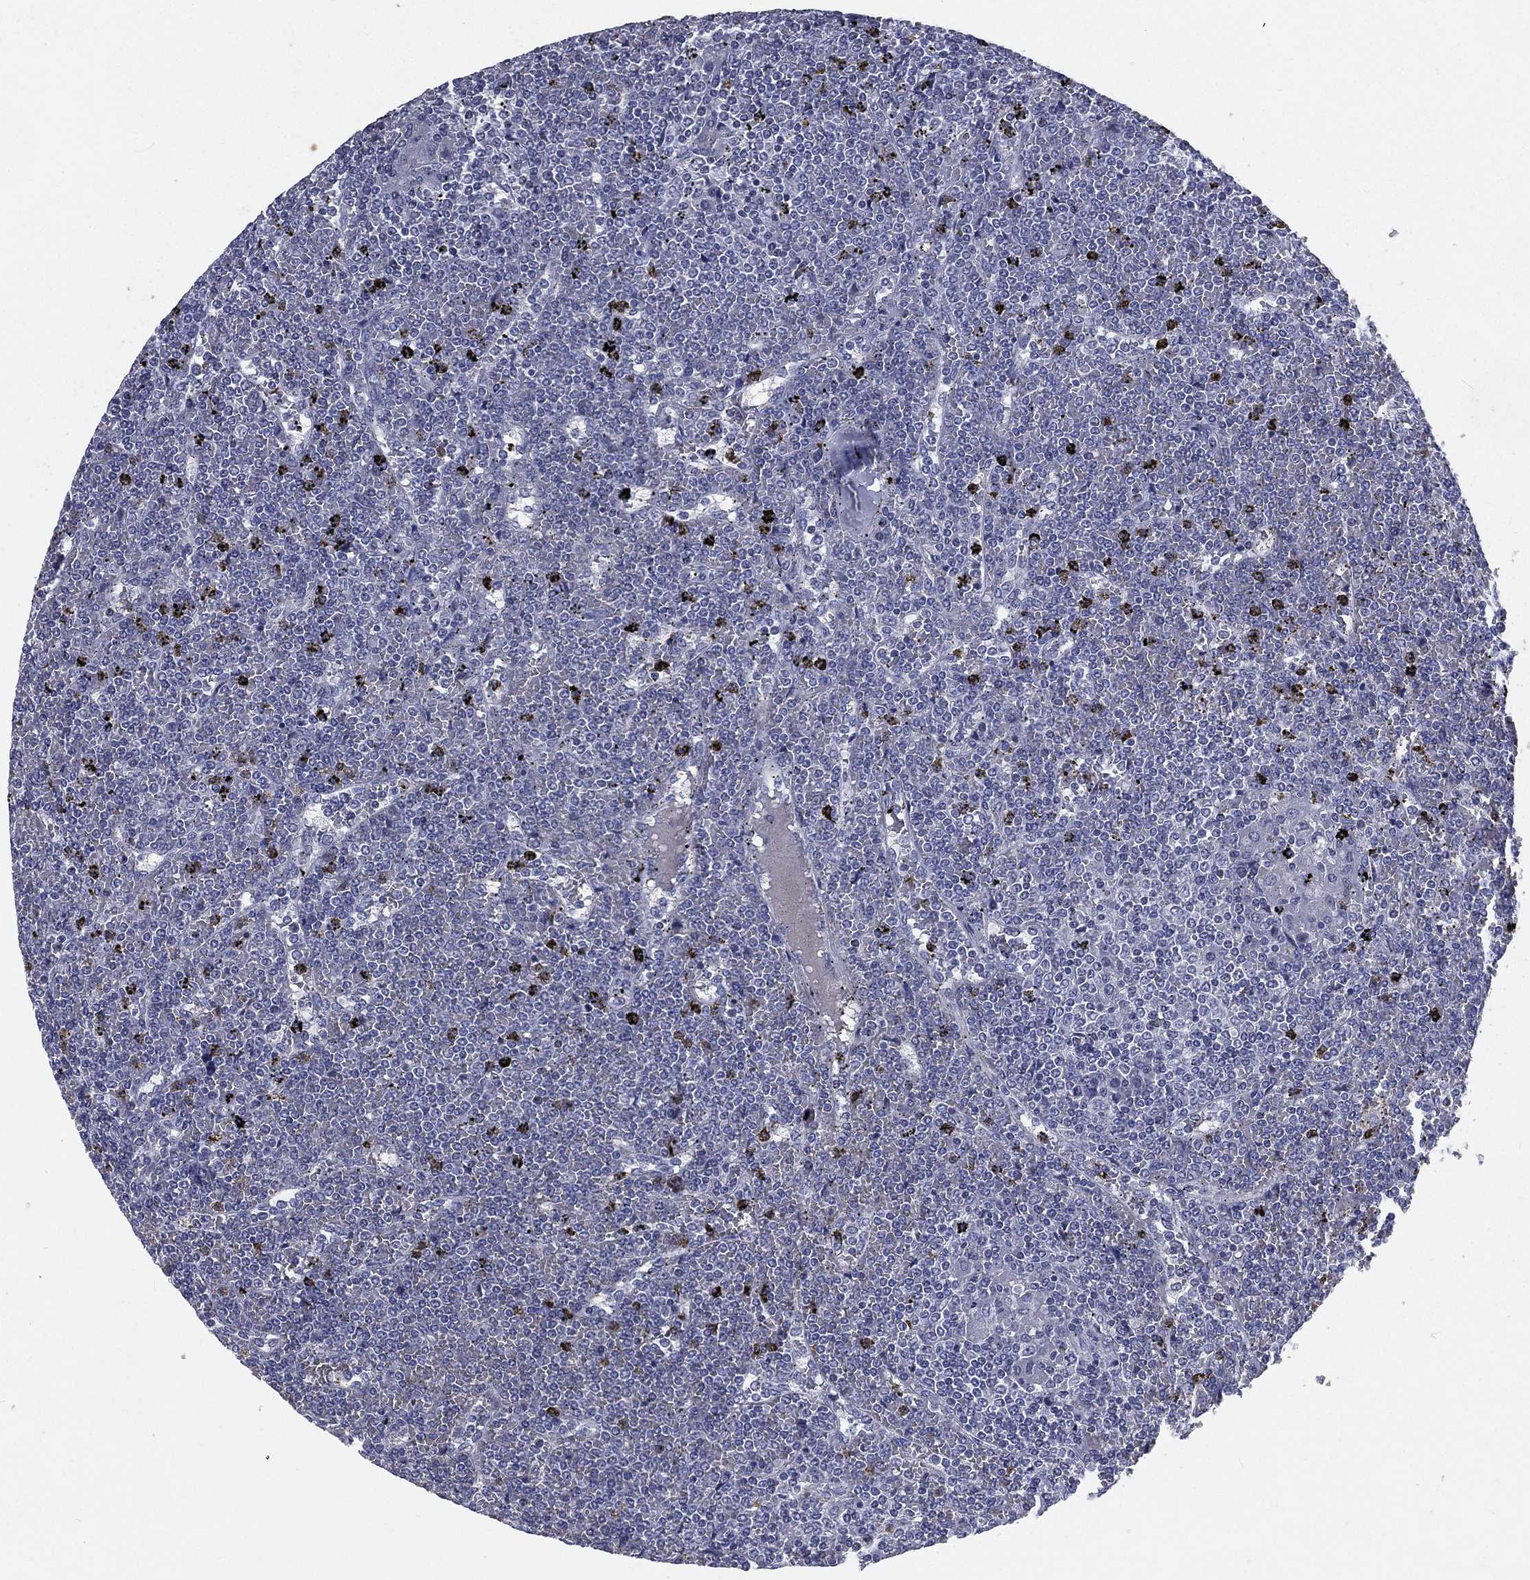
{"staining": {"intensity": "negative", "quantity": "none", "location": "none"}, "tissue": "lymphoma", "cell_type": "Tumor cells", "image_type": "cancer", "snomed": [{"axis": "morphology", "description": "Malignant lymphoma, non-Hodgkin's type, Low grade"}, {"axis": "topography", "description": "Spleen"}], "caption": "An image of human malignant lymphoma, non-Hodgkin's type (low-grade) is negative for staining in tumor cells.", "gene": "IFT27", "patient": {"sex": "female", "age": 19}}